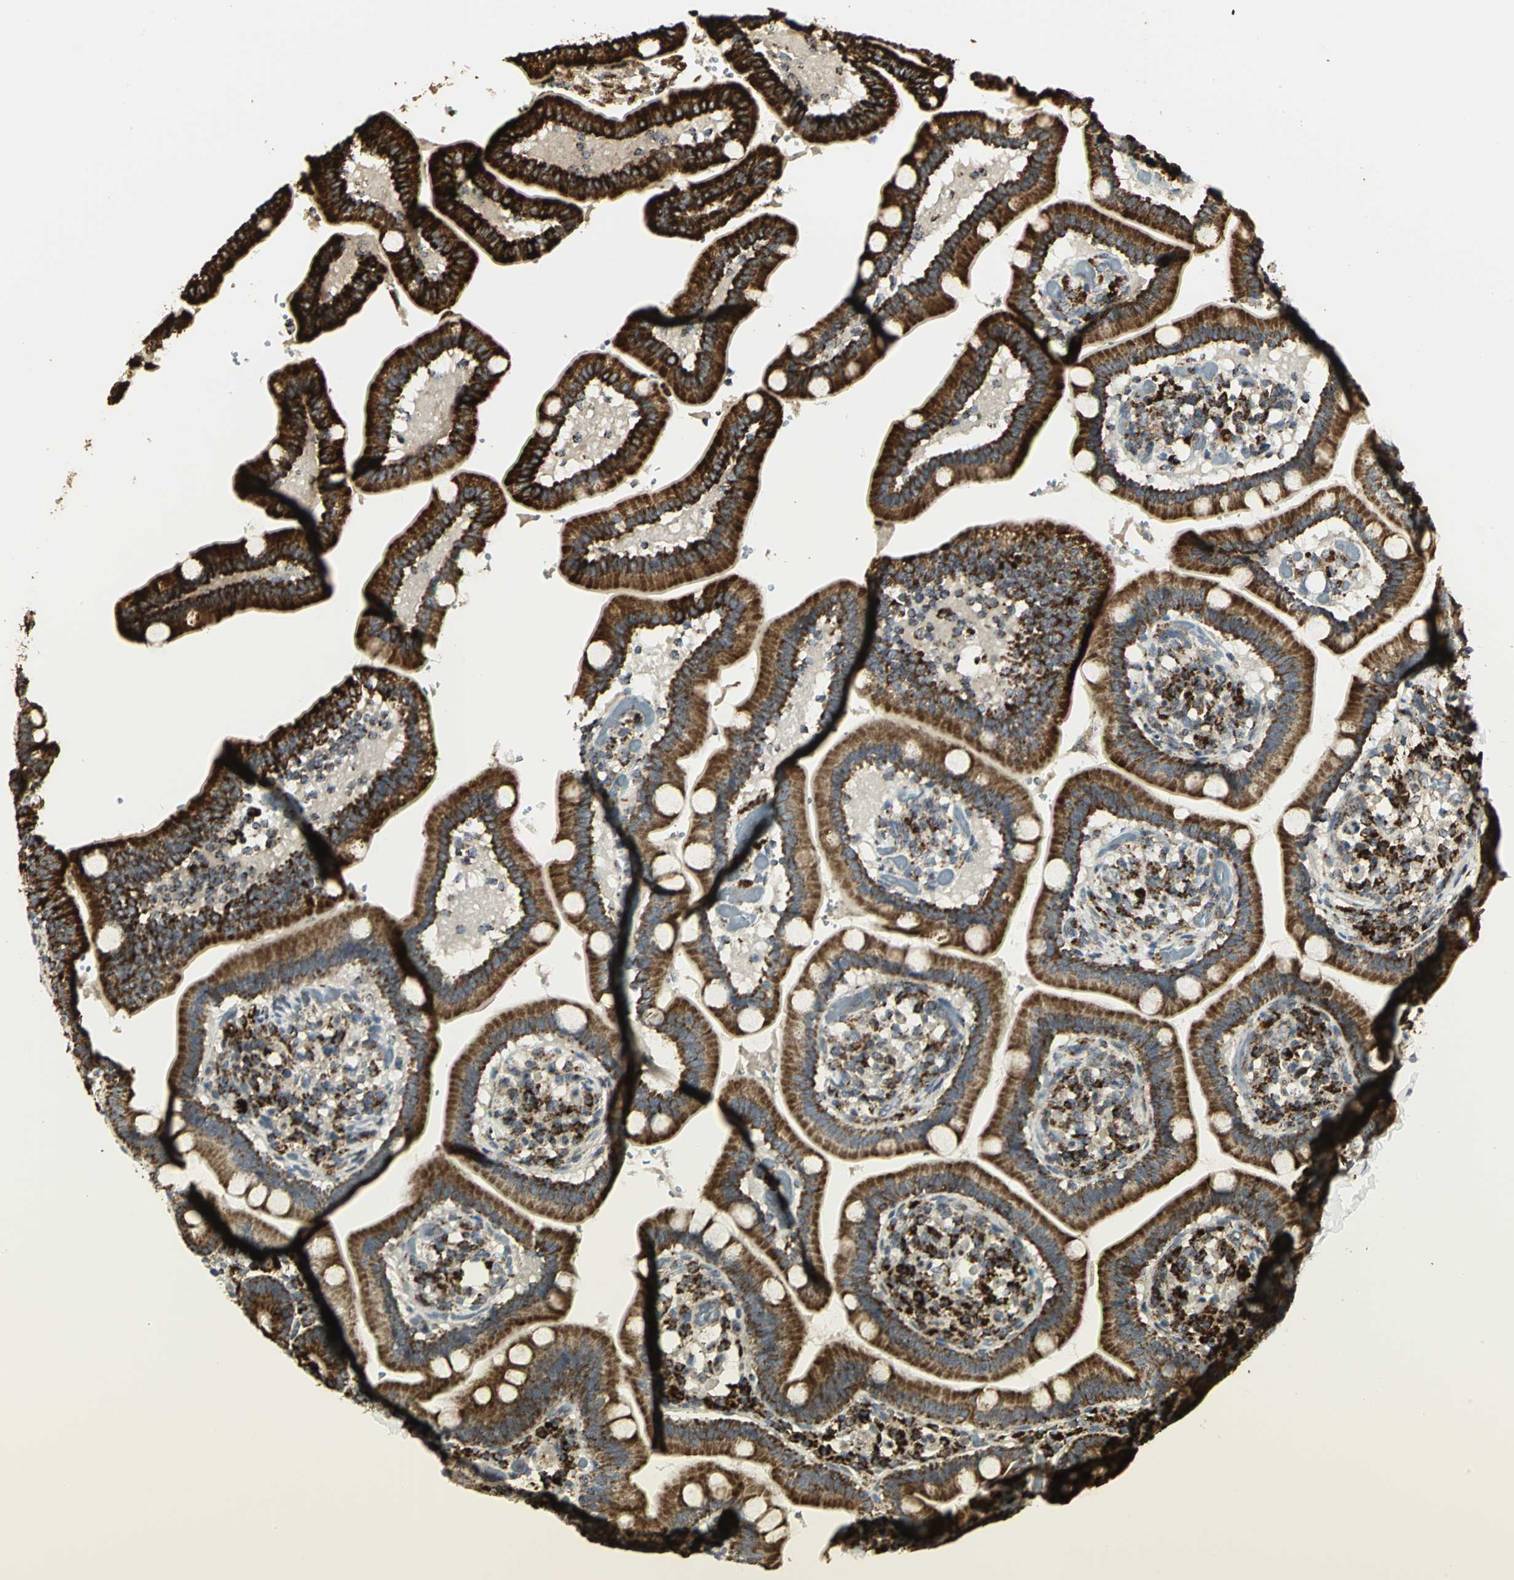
{"staining": {"intensity": "strong", "quantity": ">75%", "location": "cytoplasmic/membranous"}, "tissue": "duodenum", "cell_type": "Glandular cells", "image_type": "normal", "snomed": [{"axis": "morphology", "description": "Normal tissue, NOS"}, {"axis": "topography", "description": "Duodenum"}], "caption": "The micrograph shows immunohistochemical staining of benign duodenum. There is strong cytoplasmic/membranous staining is present in approximately >75% of glandular cells. The staining was performed using DAB to visualize the protein expression in brown, while the nuclei were stained in blue with hematoxylin (Magnification: 20x).", "gene": "VDAC1", "patient": {"sex": "male", "age": 66}}